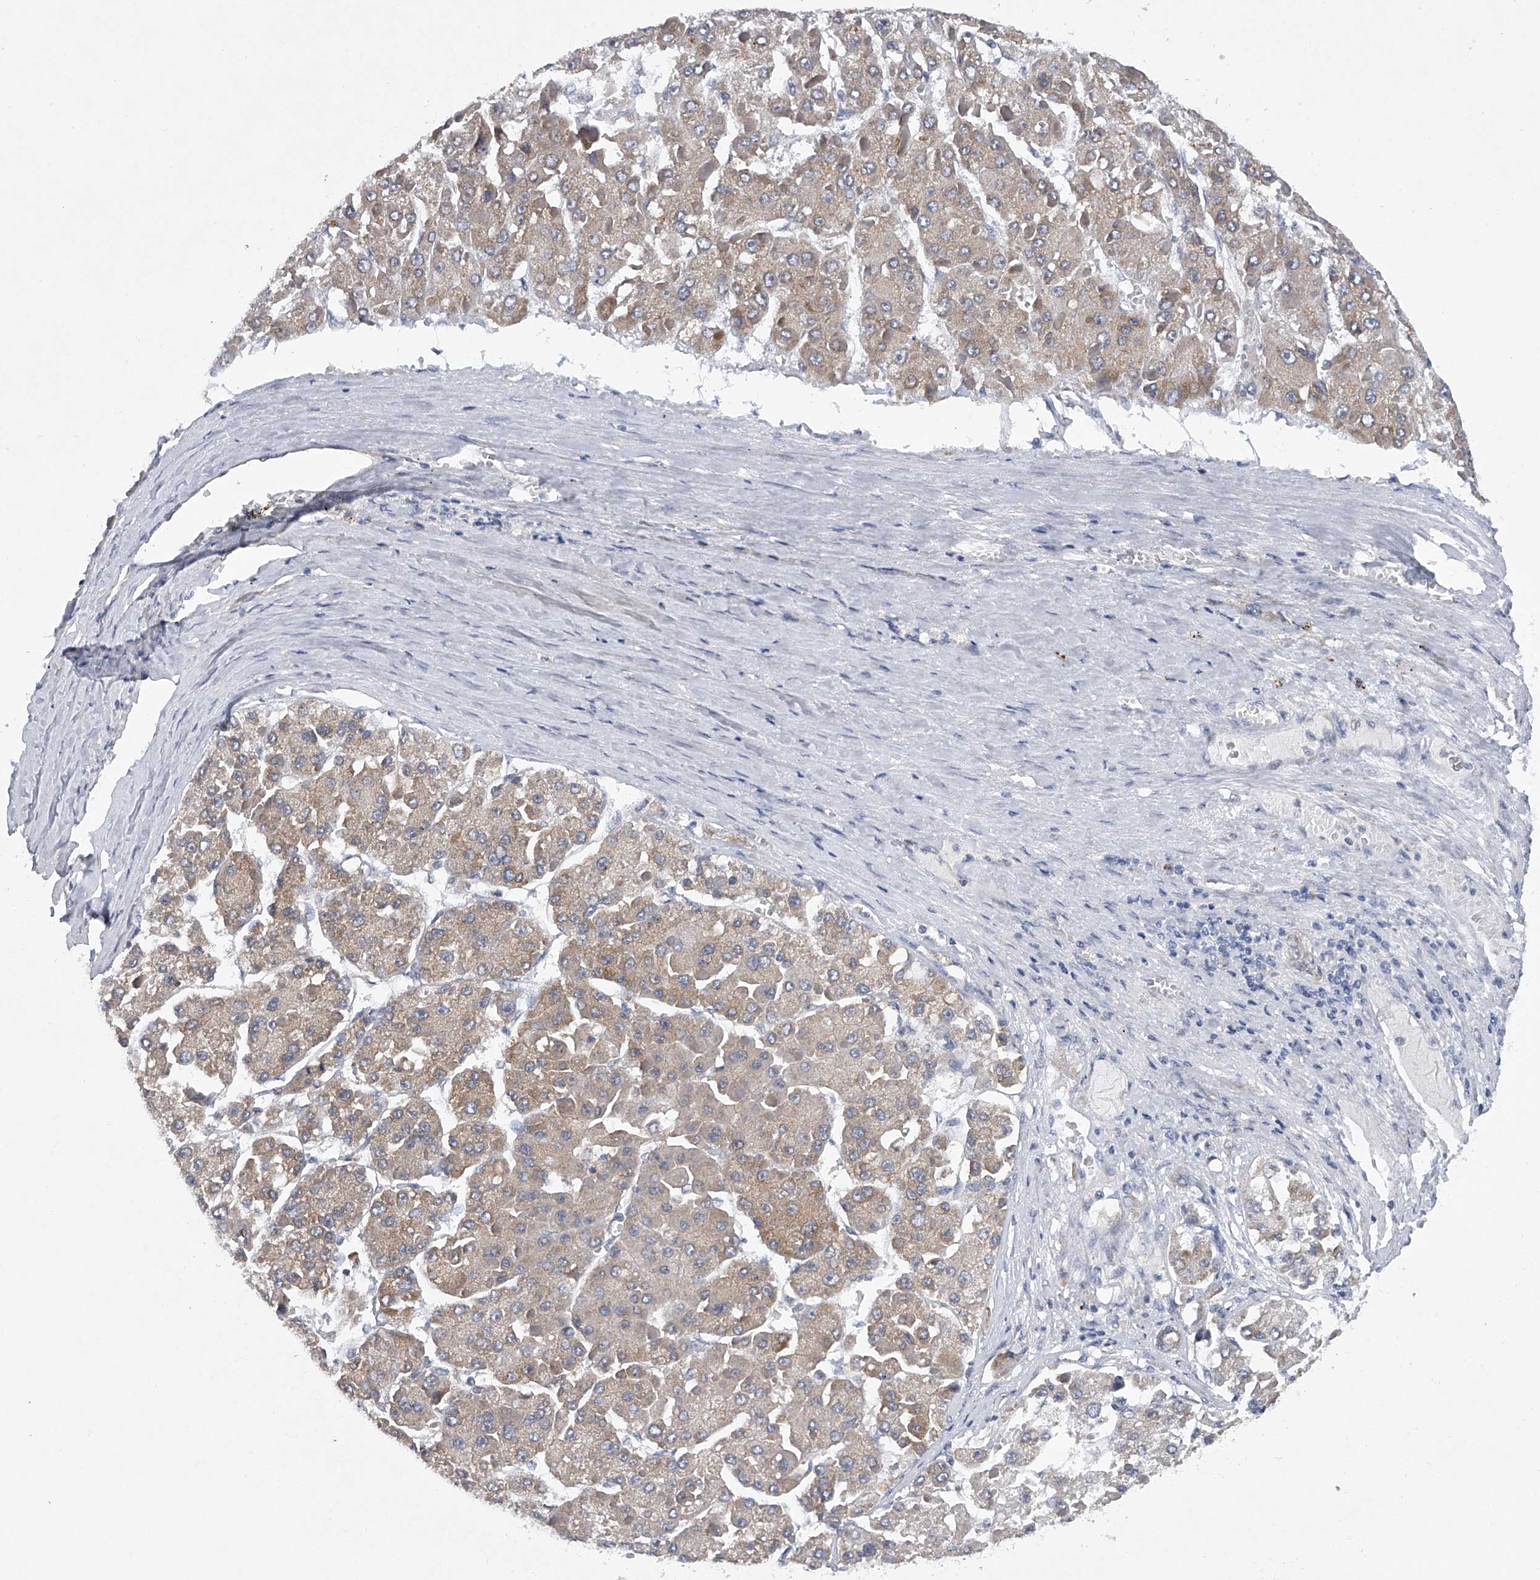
{"staining": {"intensity": "weak", "quantity": ">75%", "location": "cytoplasmic/membranous"}, "tissue": "liver cancer", "cell_type": "Tumor cells", "image_type": "cancer", "snomed": [{"axis": "morphology", "description": "Carcinoma, Hepatocellular, NOS"}, {"axis": "topography", "description": "Liver"}], "caption": "Liver hepatocellular carcinoma stained with DAB (3,3'-diaminobenzidine) IHC exhibits low levels of weak cytoplasmic/membranous positivity in approximately >75% of tumor cells.", "gene": "RNF5", "patient": {"sex": "female", "age": 73}}